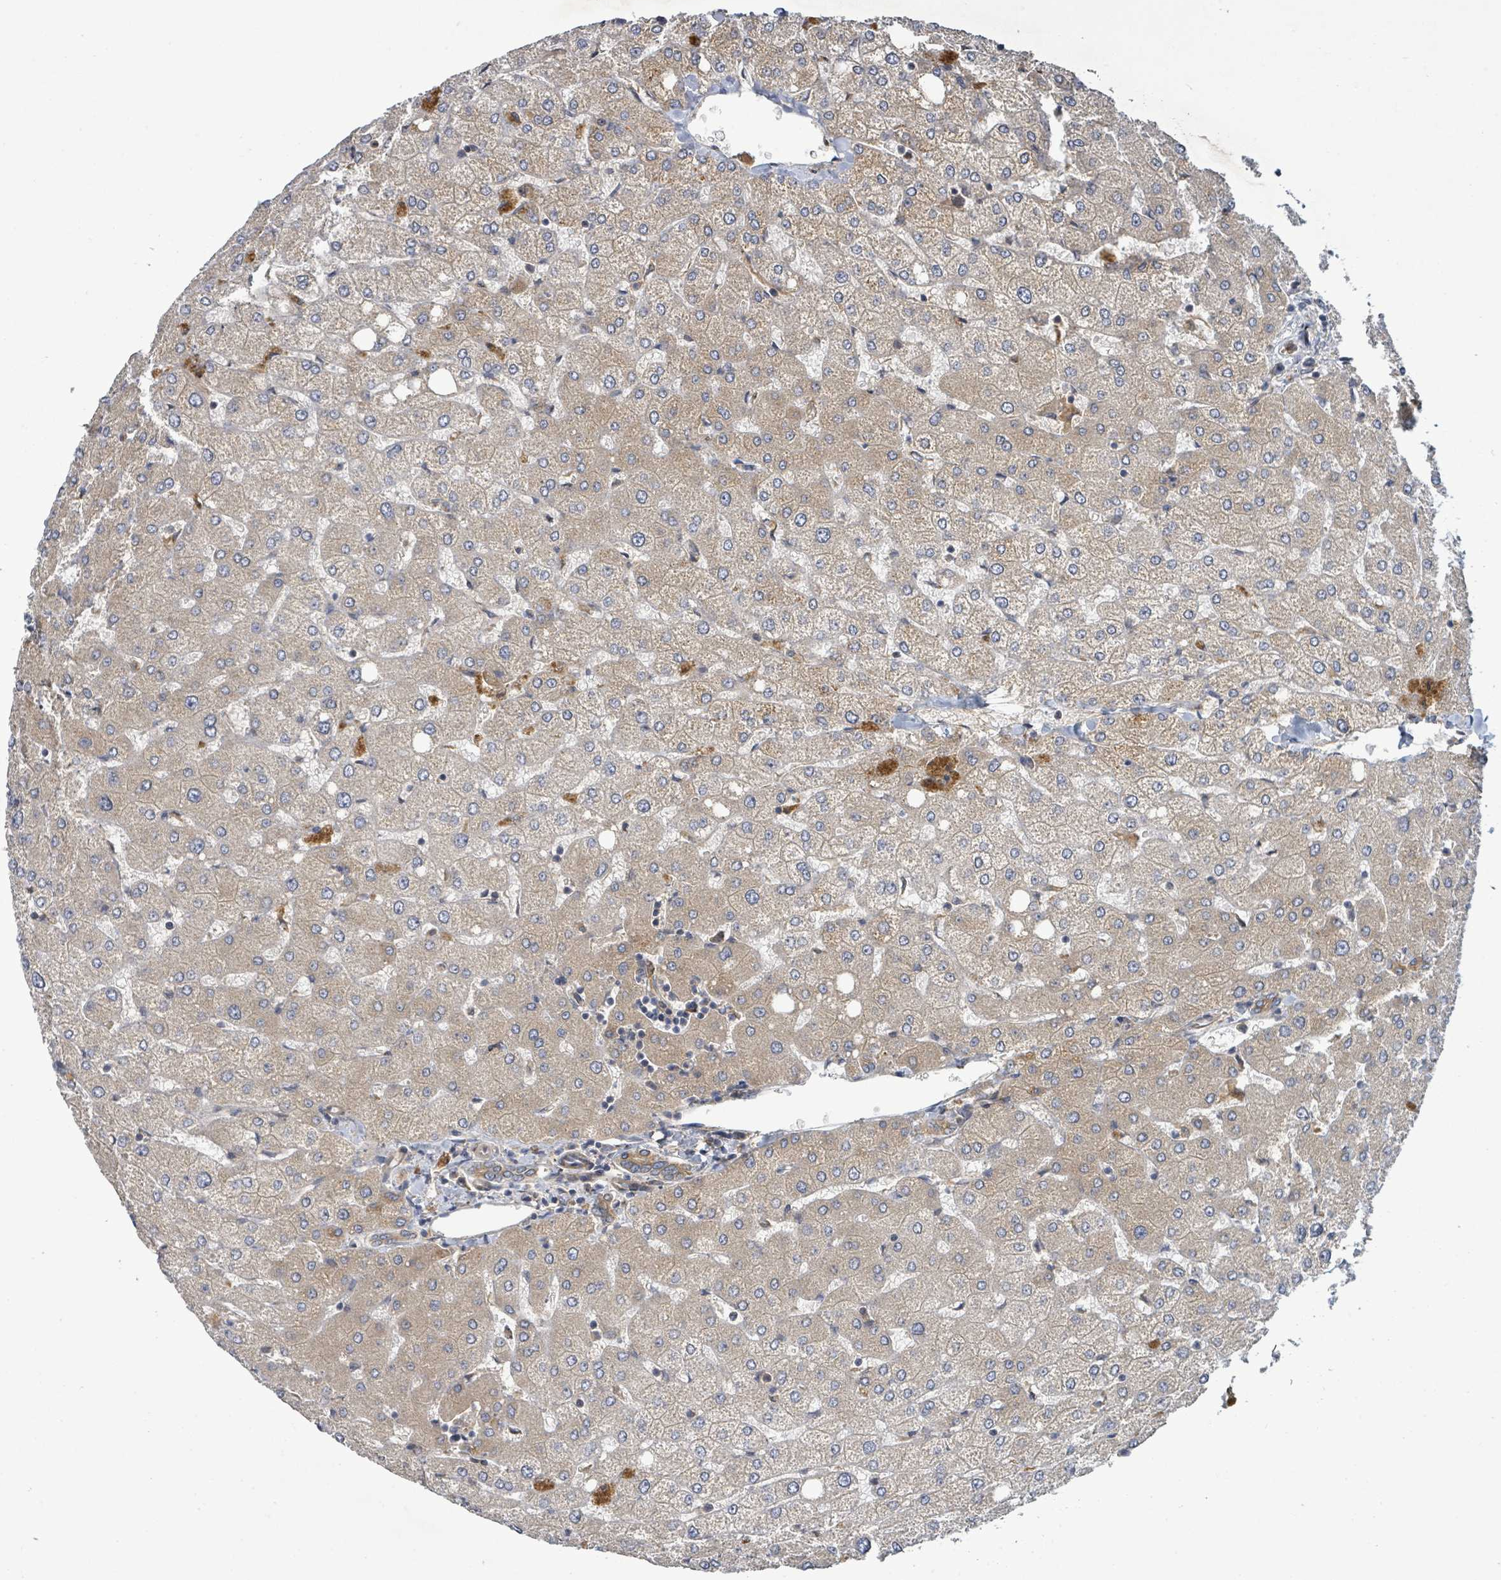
{"staining": {"intensity": "weak", "quantity": "25%-75%", "location": "cytoplasmic/membranous"}, "tissue": "liver", "cell_type": "Cholangiocytes", "image_type": "normal", "snomed": [{"axis": "morphology", "description": "Normal tissue, NOS"}, {"axis": "topography", "description": "Liver"}], "caption": "Protein staining of normal liver reveals weak cytoplasmic/membranous expression in about 25%-75% of cholangiocytes.", "gene": "STARD4", "patient": {"sex": "female", "age": 54}}